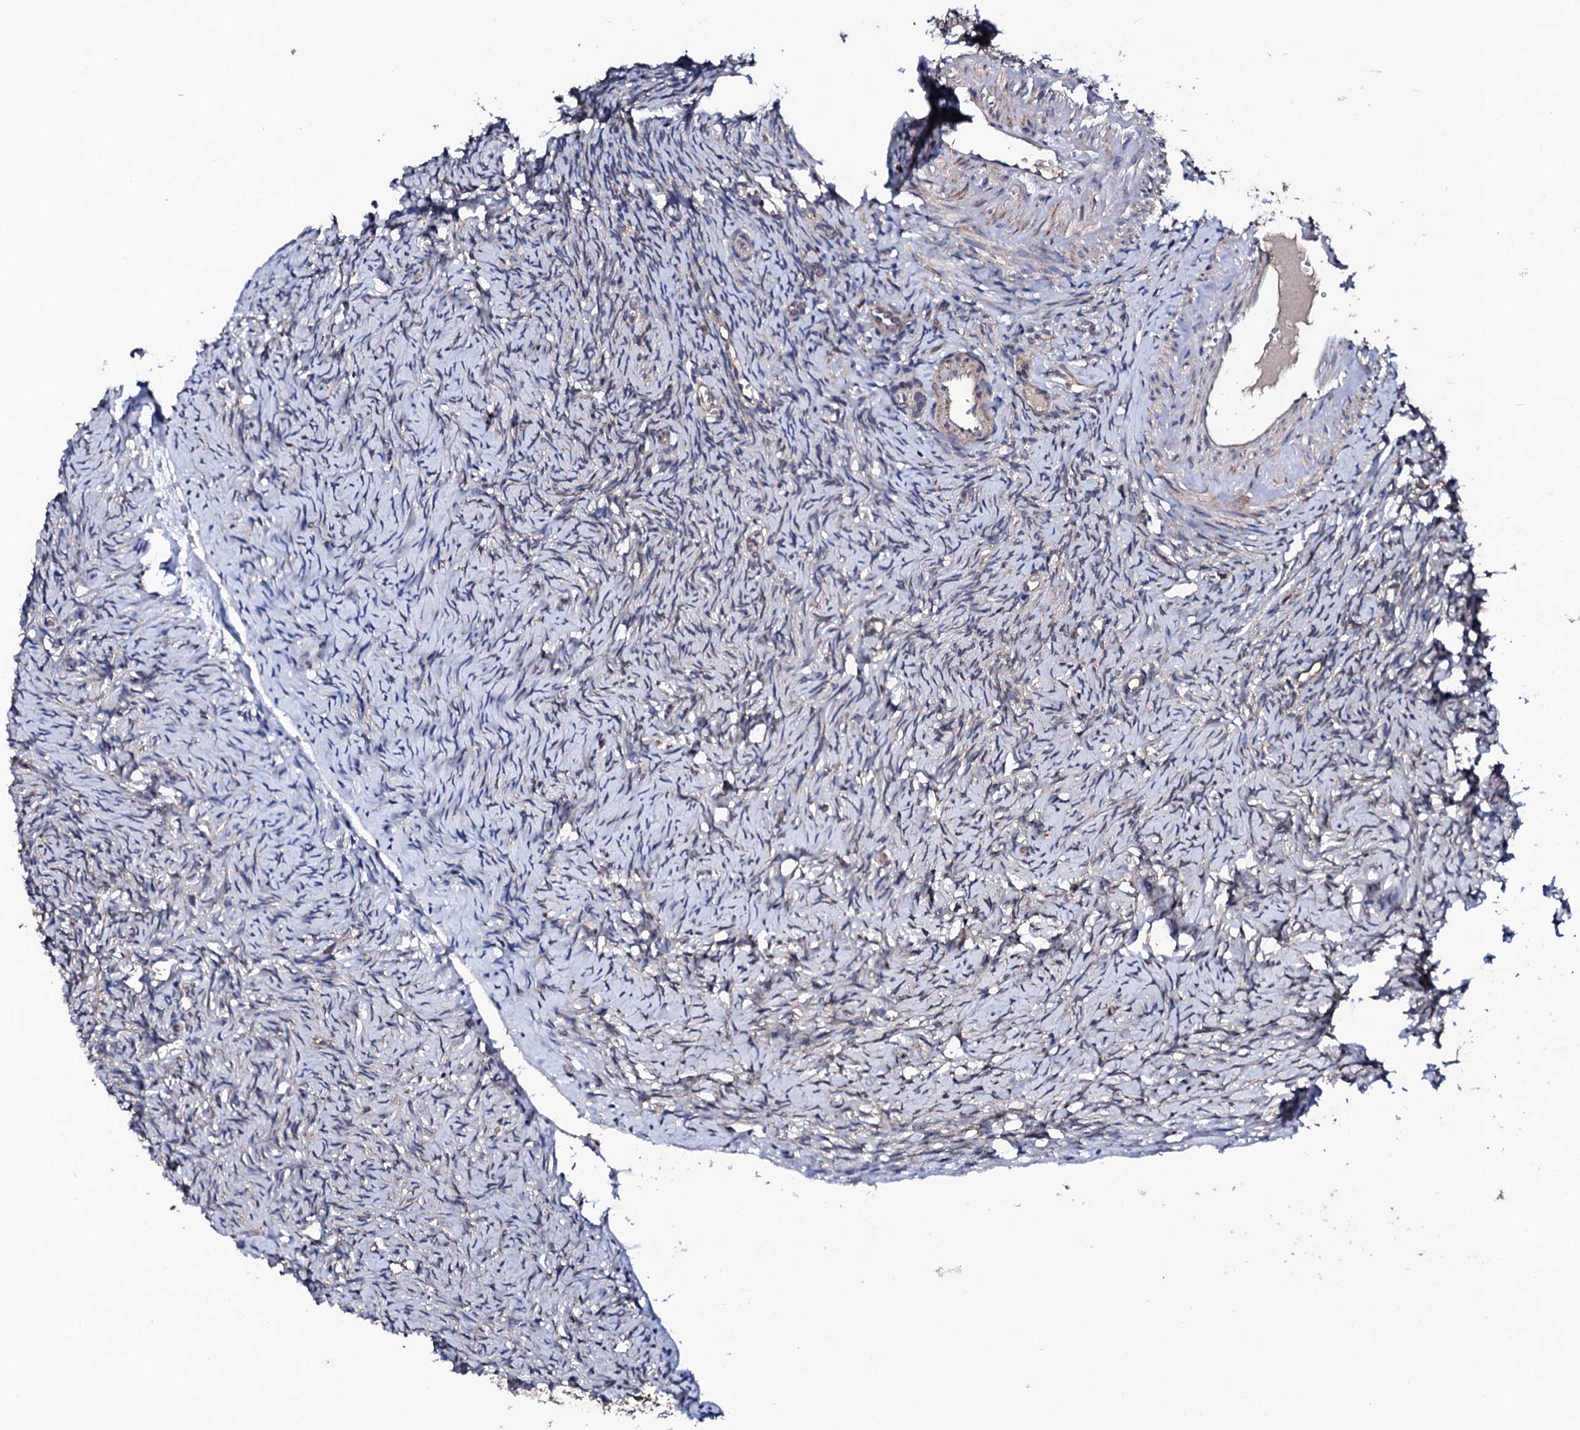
{"staining": {"intensity": "negative", "quantity": "none", "location": "none"}, "tissue": "ovary", "cell_type": "Ovarian stroma cells", "image_type": "normal", "snomed": [{"axis": "morphology", "description": "Normal tissue, NOS"}, {"axis": "topography", "description": "Ovary"}], "caption": "Ovarian stroma cells show no significant protein positivity in unremarkable ovary. The staining is performed using DAB brown chromogen with nuclei counter-stained in using hematoxylin.", "gene": "IP6K1", "patient": {"sex": "female", "age": 51}}